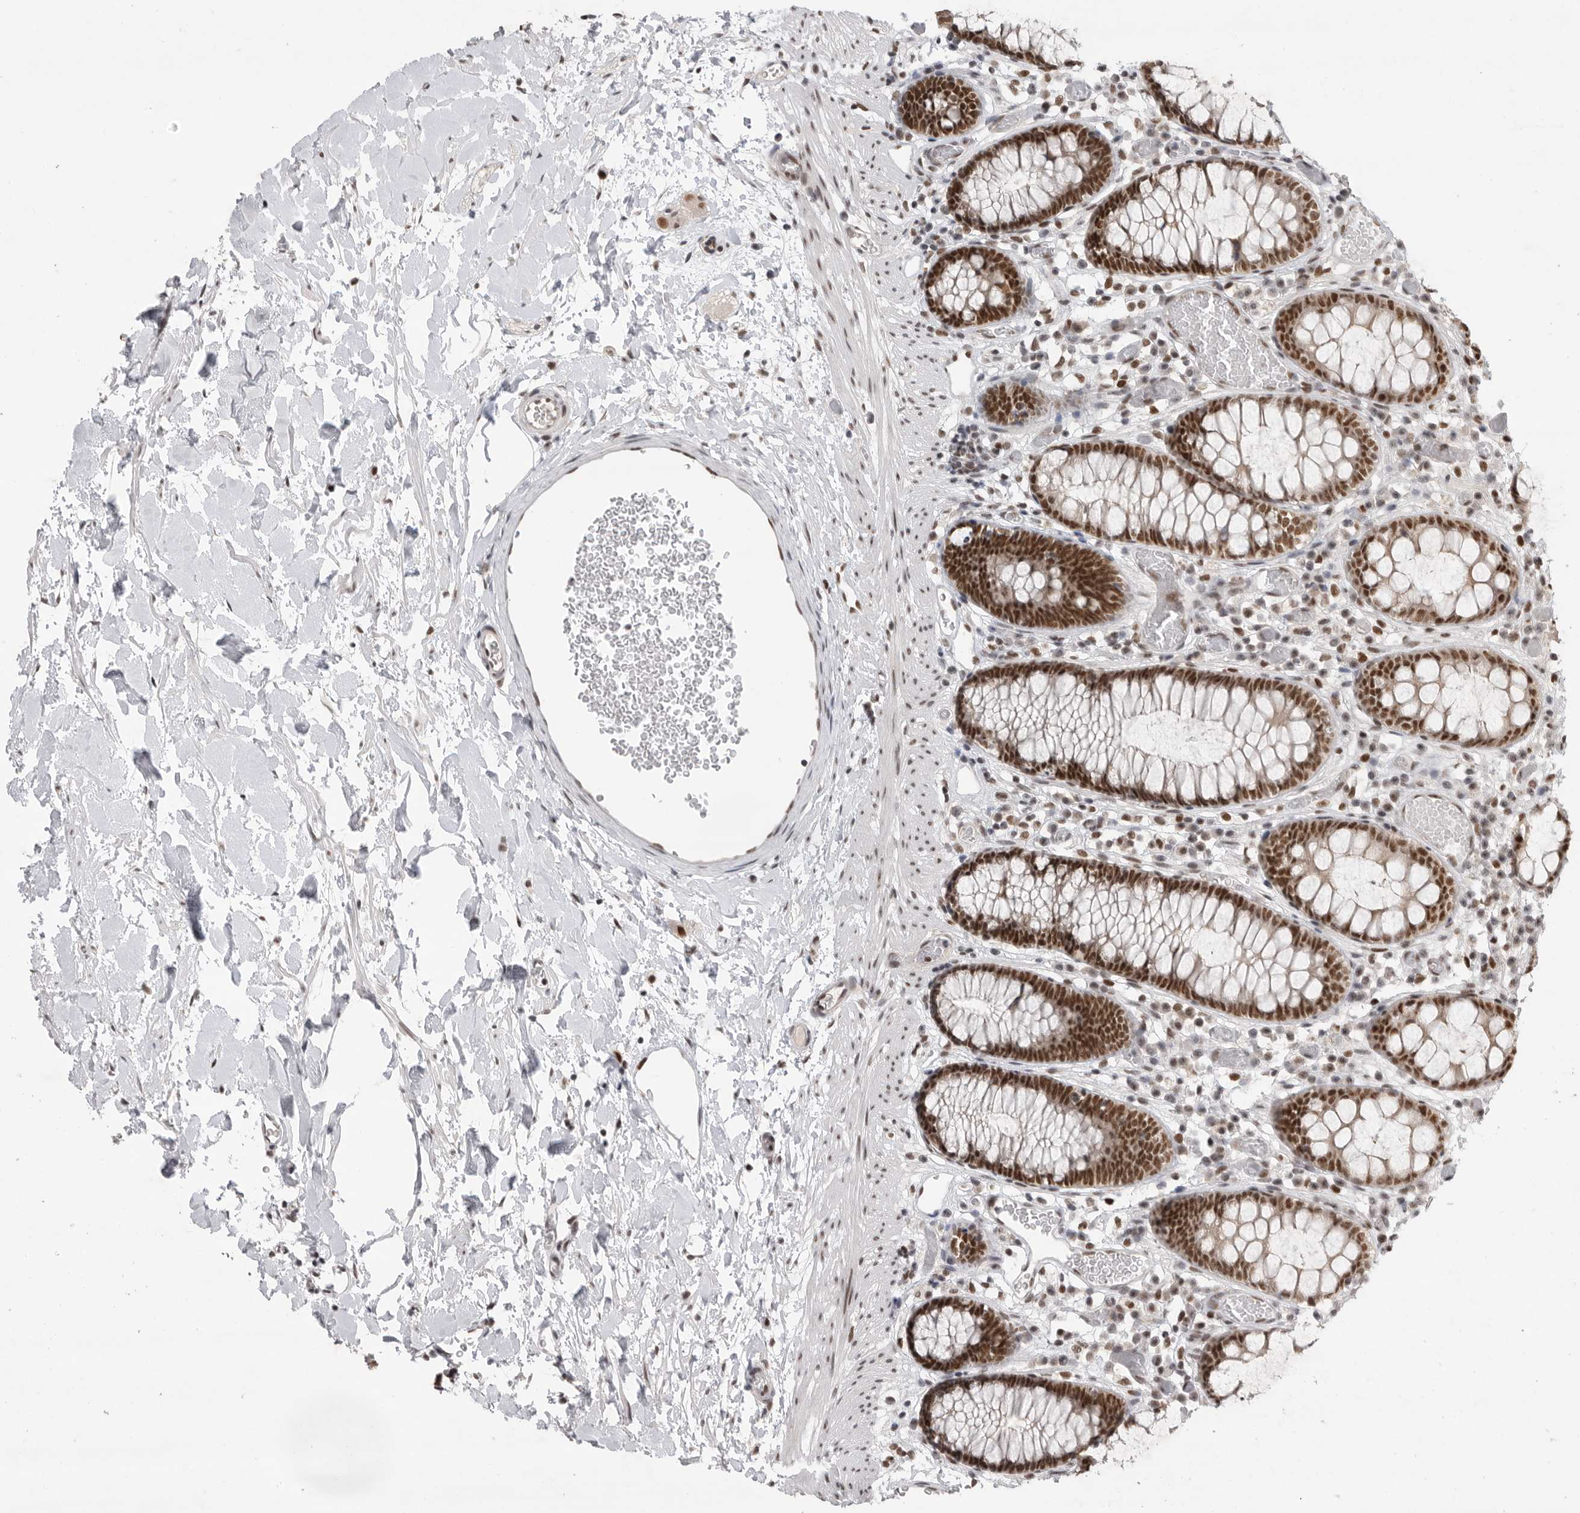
{"staining": {"intensity": "strong", "quantity": ">75%", "location": "nuclear"}, "tissue": "colon", "cell_type": "Endothelial cells", "image_type": "normal", "snomed": [{"axis": "morphology", "description": "Normal tissue, NOS"}, {"axis": "topography", "description": "Colon"}], "caption": "High-magnification brightfield microscopy of normal colon stained with DAB (3,3'-diaminobenzidine) (brown) and counterstained with hematoxylin (blue). endothelial cells exhibit strong nuclear positivity is identified in about>75% of cells.", "gene": "ZNF830", "patient": {"sex": "male", "age": 14}}